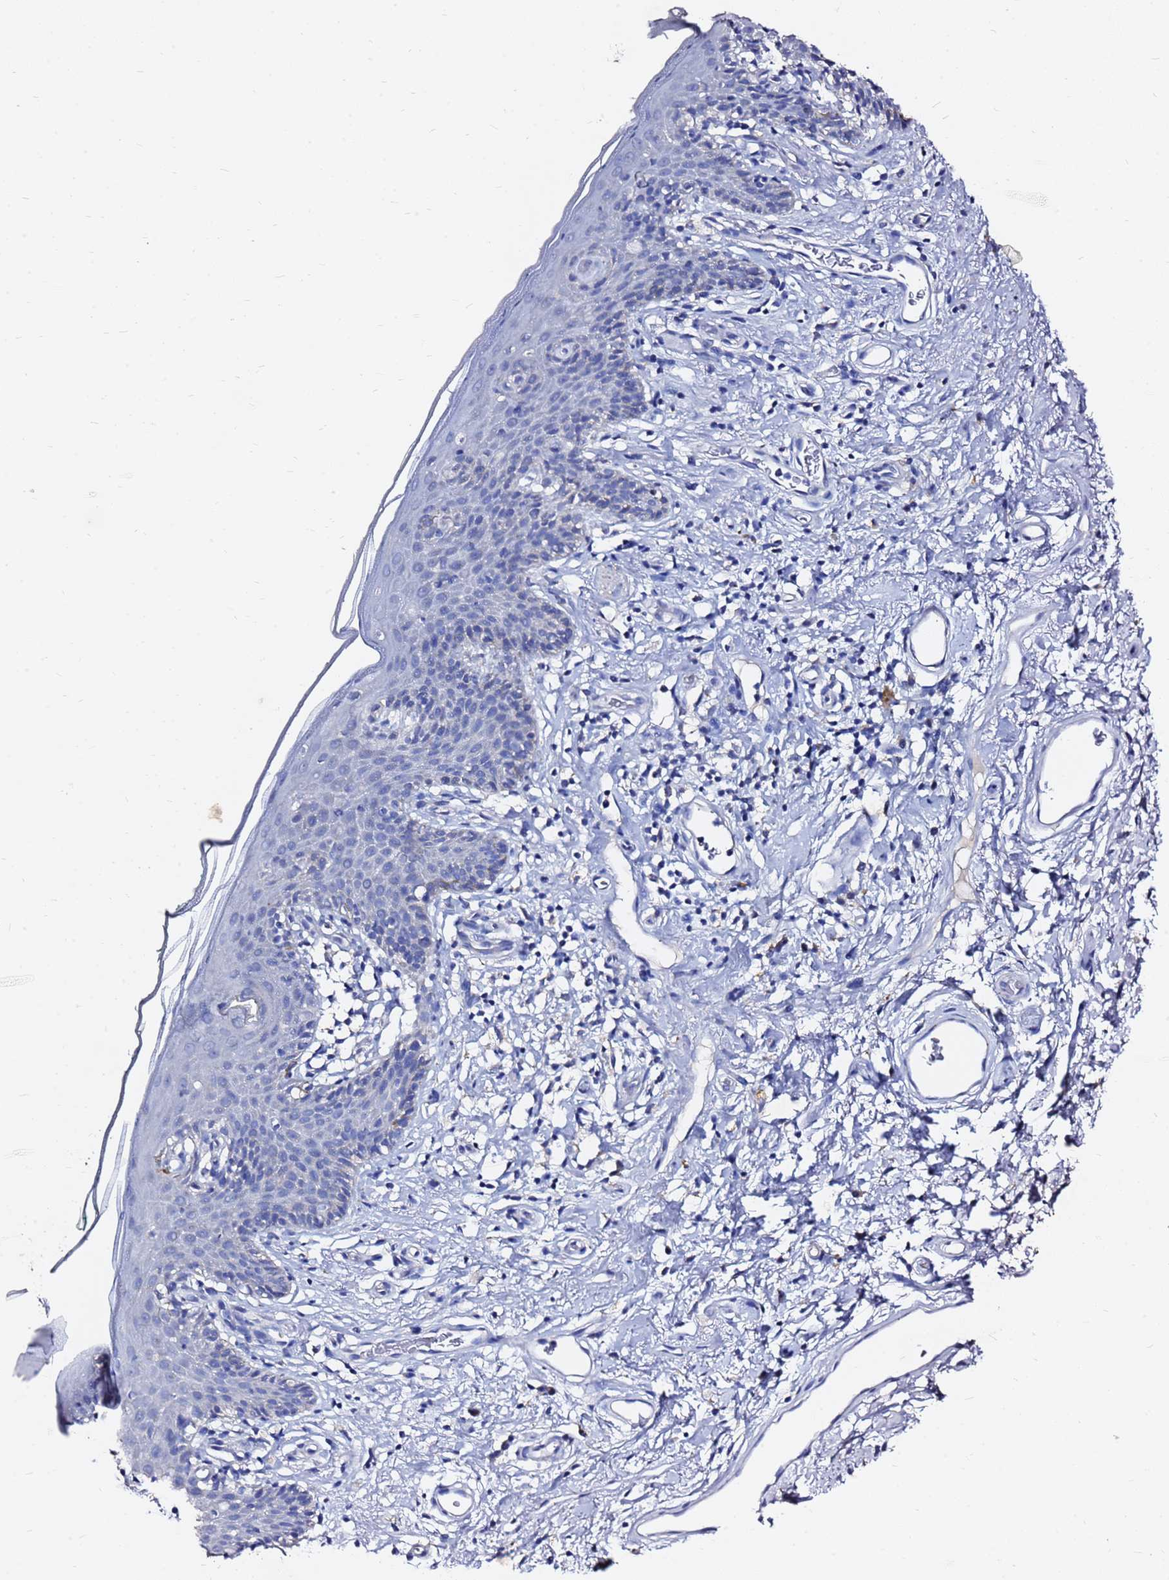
{"staining": {"intensity": "negative", "quantity": "none", "location": "none"}, "tissue": "skin", "cell_type": "Epidermal cells", "image_type": "normal", "snomed": [{"axis": "morphology", "description": "Normal tissue, NOS"}, {"axis": "topography", "description": "Vulva"}], "caption": "IHC of unremarkable skin reveals no positivity in epidermal cells.", "gene": "FAM183A", "patient": {"sex": "female", "age": 66}}